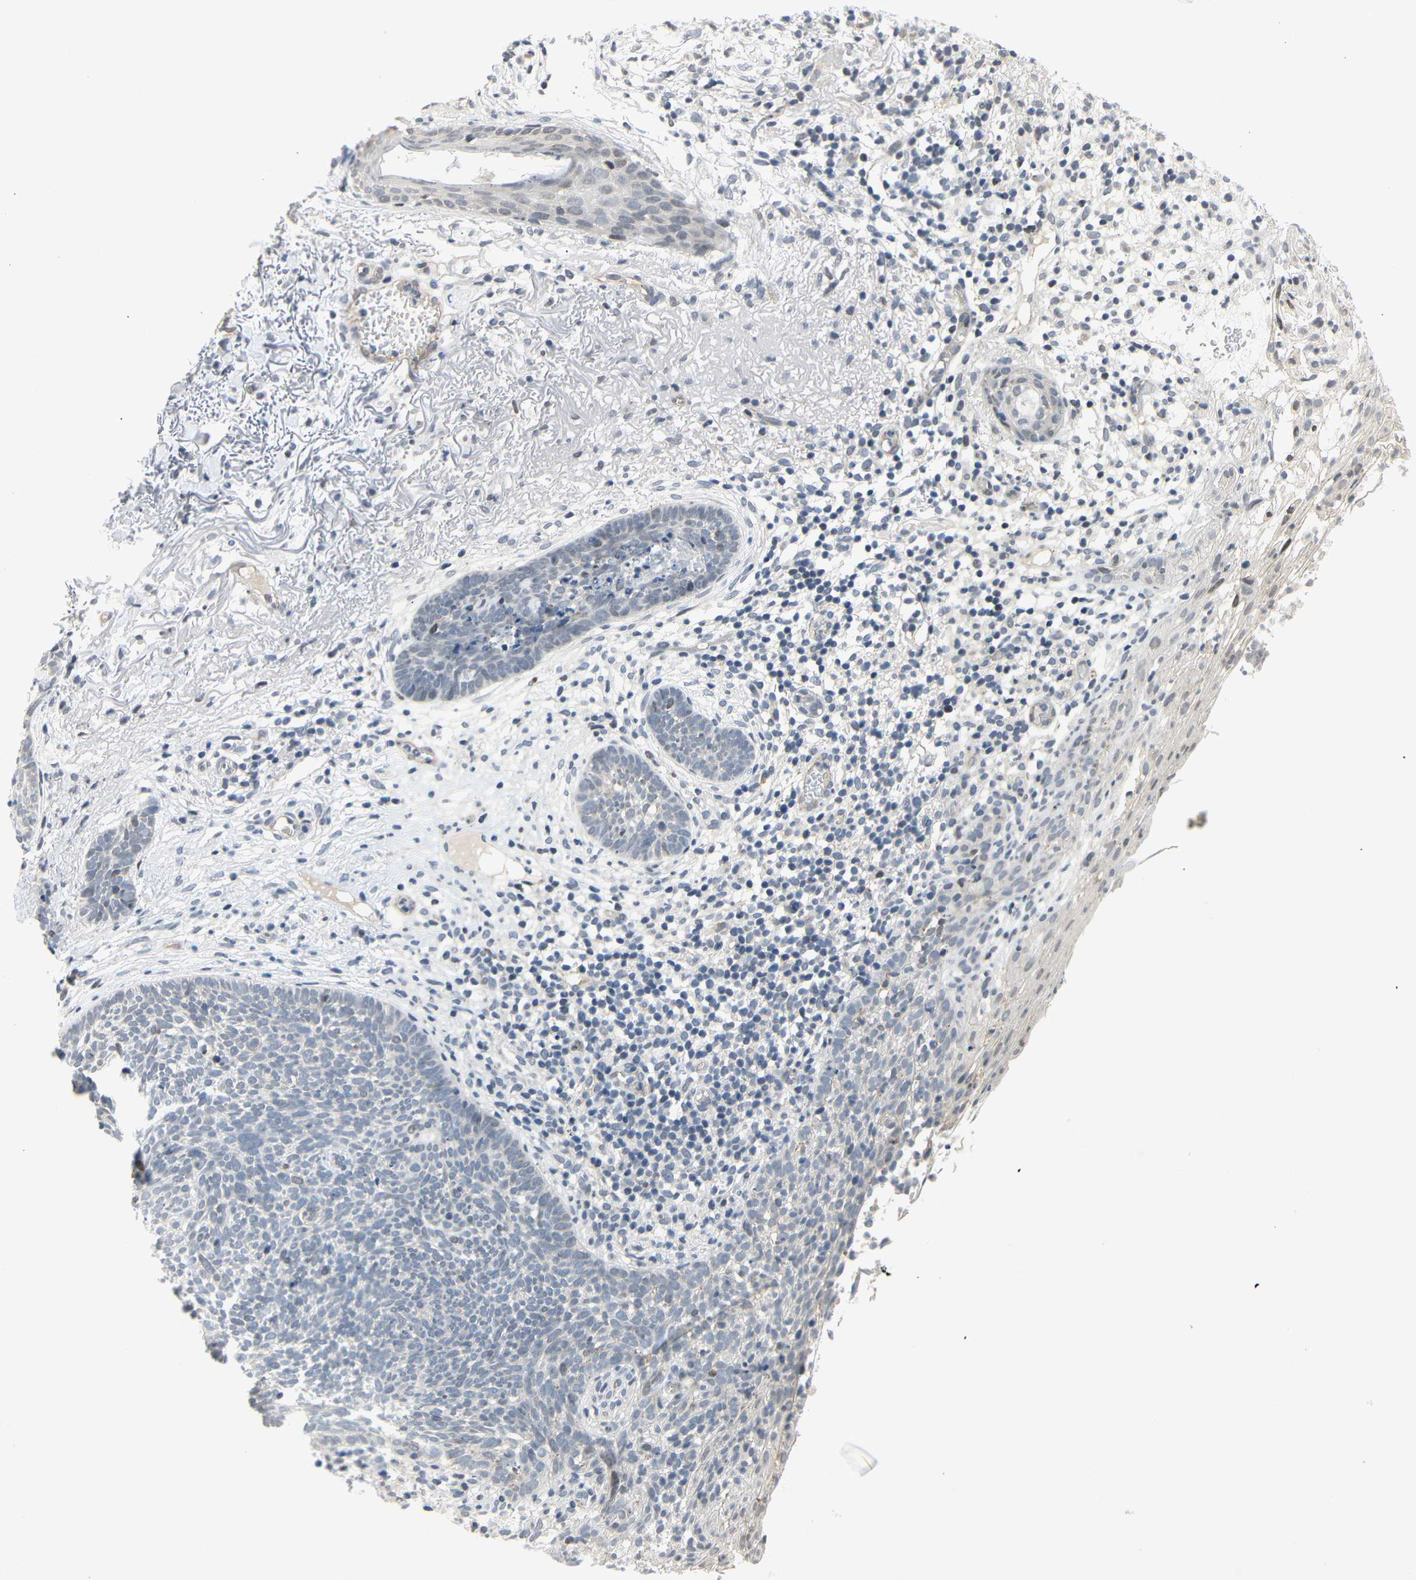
{"staining": {"intensity": "negative", "quantity": "none", "location": "none"}, "tissue": "skin cancer", "cell_type": "Tumor cells", "image_type": "cancer", "snomed": [{"axis": "morphology", "description": "Basal cell carcinoma"}, {"axis": "topography", "description": "Skin"}], "caption": "Image shows no protein expression in tumor cells of basal cell carcinoma (skin) tissue. (Brightfield microscopy of DAB (3,3'-diaminobenzidine) immunohistochemistry (IHC) at high magnification).", "gene": "IMPG2", "patient": {"sex": "female", "age": 70}}